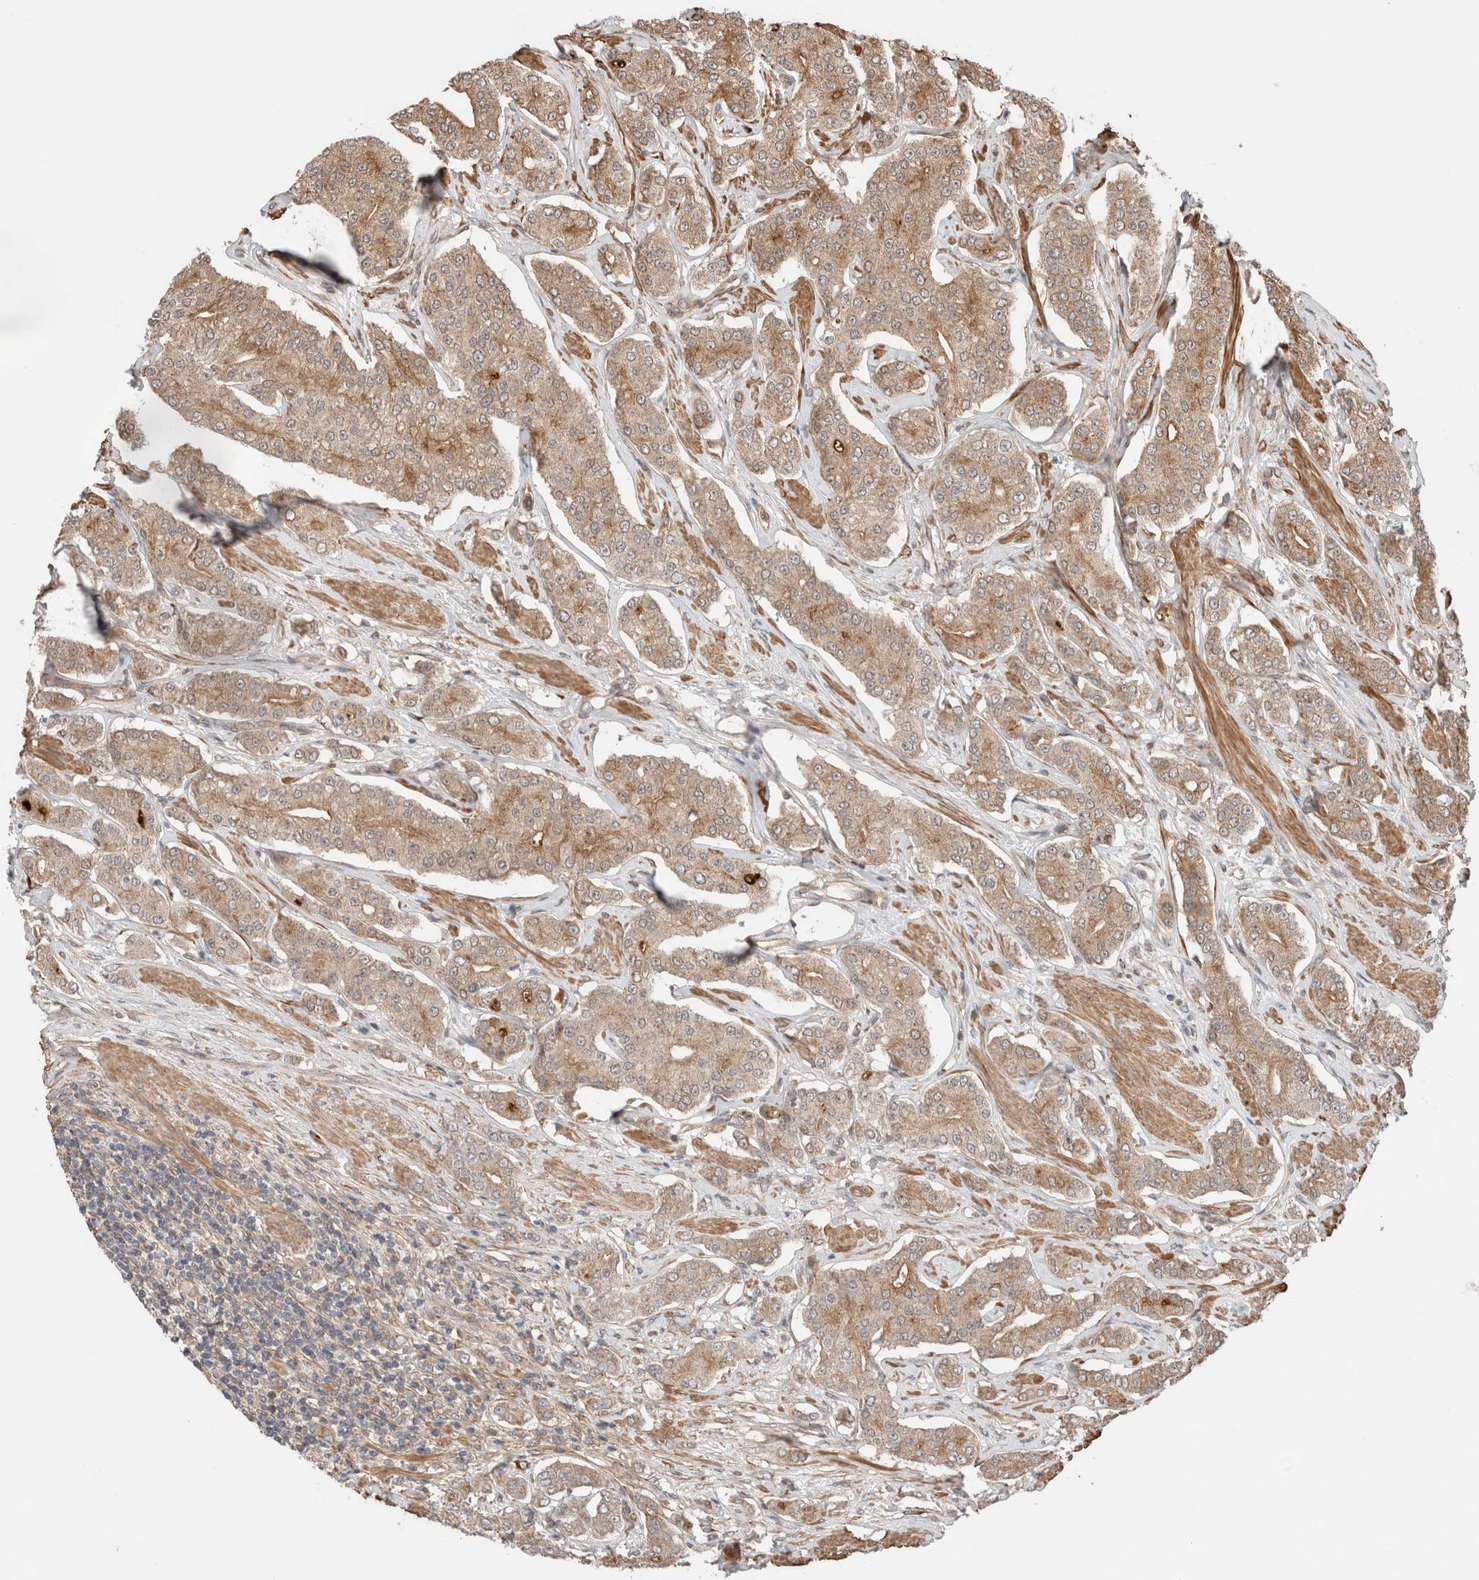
{"staining": {"intensity": "moderate", "quantity": ">75%", "location": "cytoplasmic/membranous"}, "tissue": "prostate cancer", "cell_type": "Tumor cells", "image_type": "cancer", "snomed": [{"axis": "morphology", "description": "Adenocarcinoma, High grade"}, {"axis": "topography", "description": "Prostate"}], "caption": "An IHC micrograph of tumor tissue is shown. Protein staining in brown labels moderate cytoplasmic/membranous positivity in prostate cancer (adenocarcinoma (high-grade)) within tumor cells.", "gene": "ZNF649", "patient": {"sex": "male", "age": 71}}